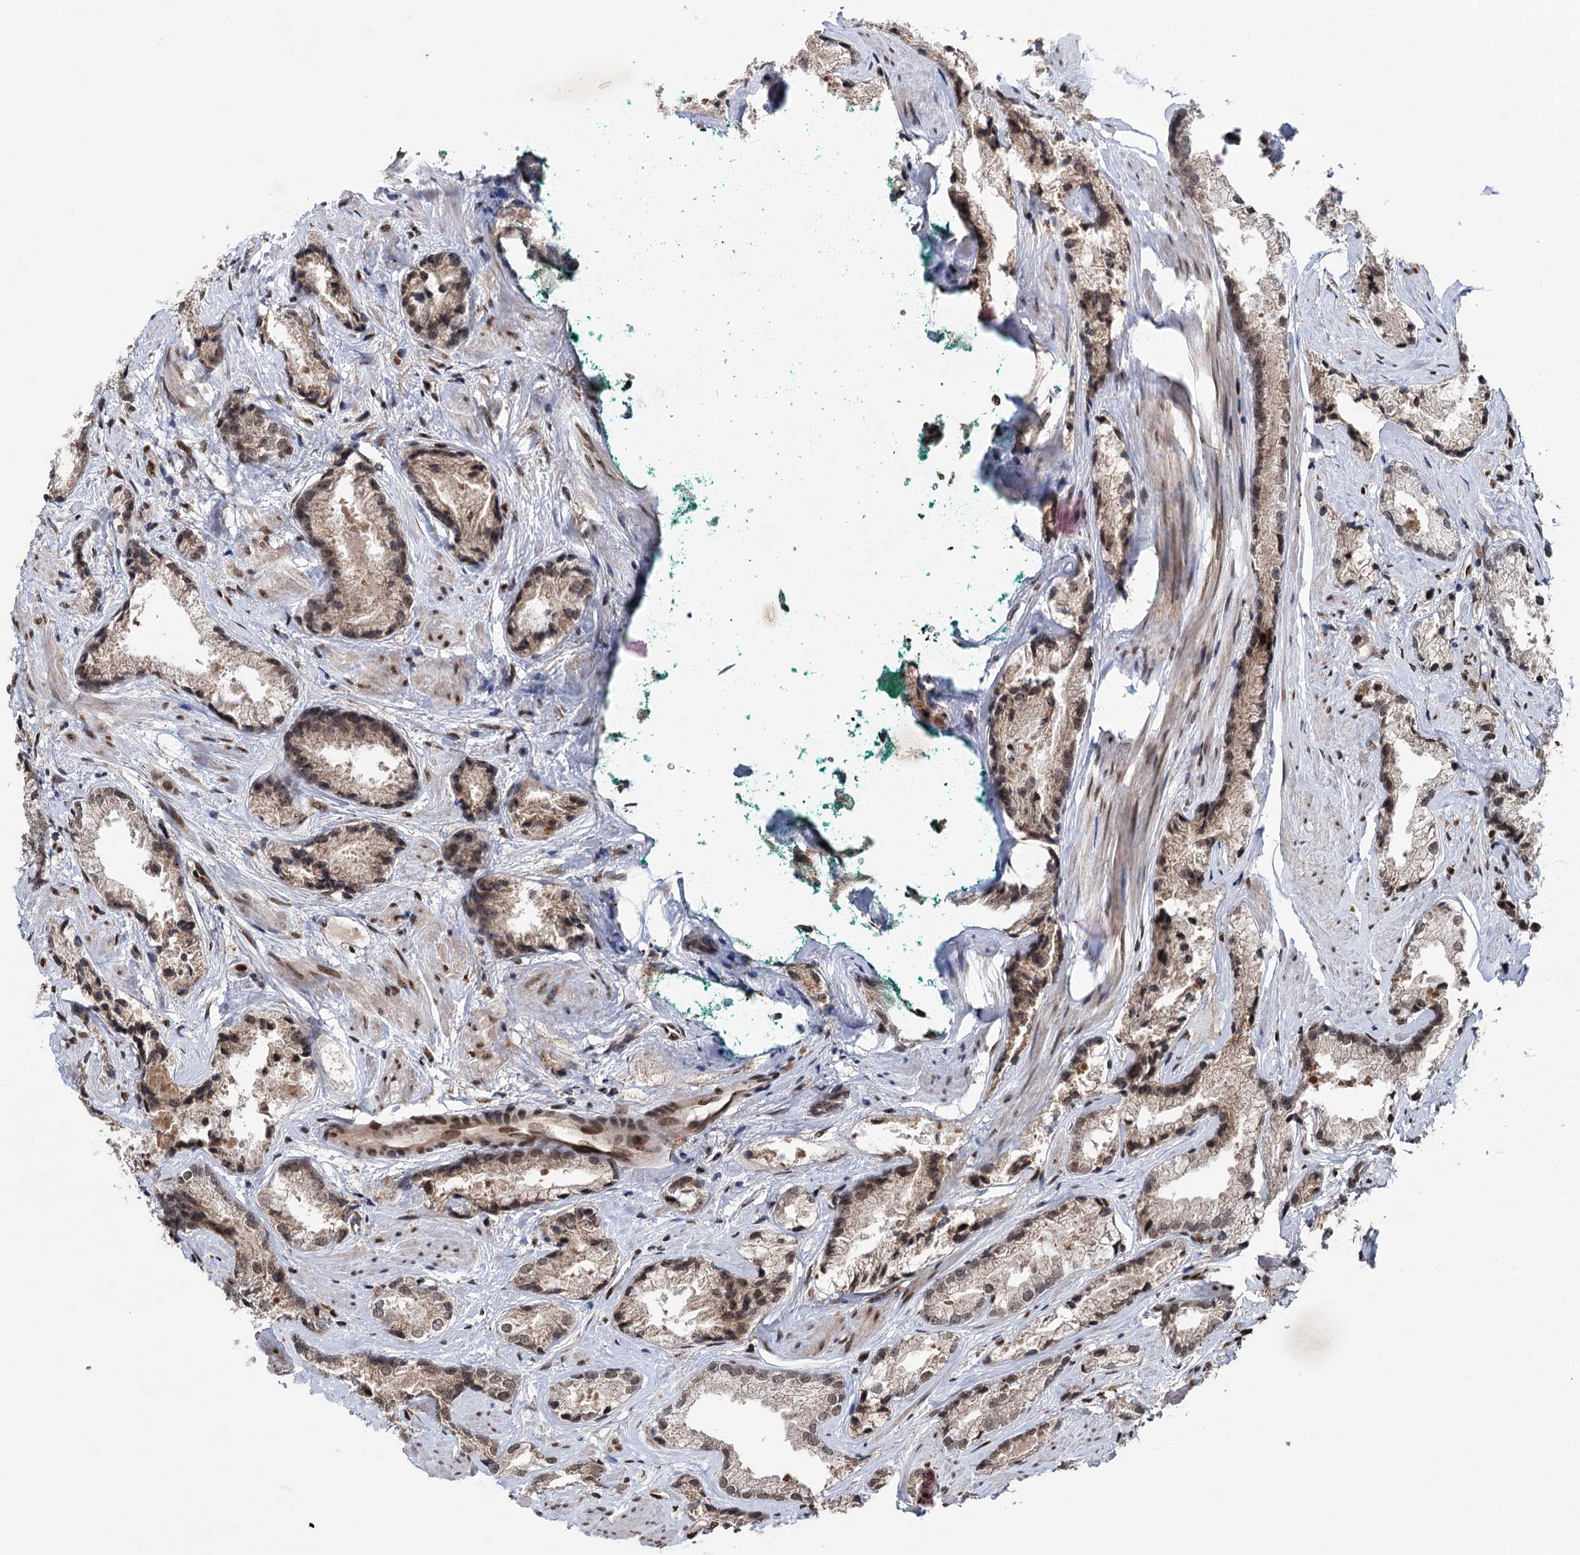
{"staining": {"intensity": "moderate", "quantity": "25%-75%", "location": "cytoplasmic/membranous"}, "tissue": "prostate cancer", "cell_type": "Tumor cells", "image_type": "cancer", "snomed": [{"axis": "morphology", "description": "Adenocarcinoma, High grade"}, {"axis": "topography", "description": "Prostate"}], "caption": "Immunohistochemical staining of prostate cancer (high-grade adenocarcinoma) demonstrates medium levels of moderate cytoplasmic/membranous protein staining in about 25%-75% of tumor cells.", "gene": "MESD", "patient": {"sex": "male", "age": 66}}